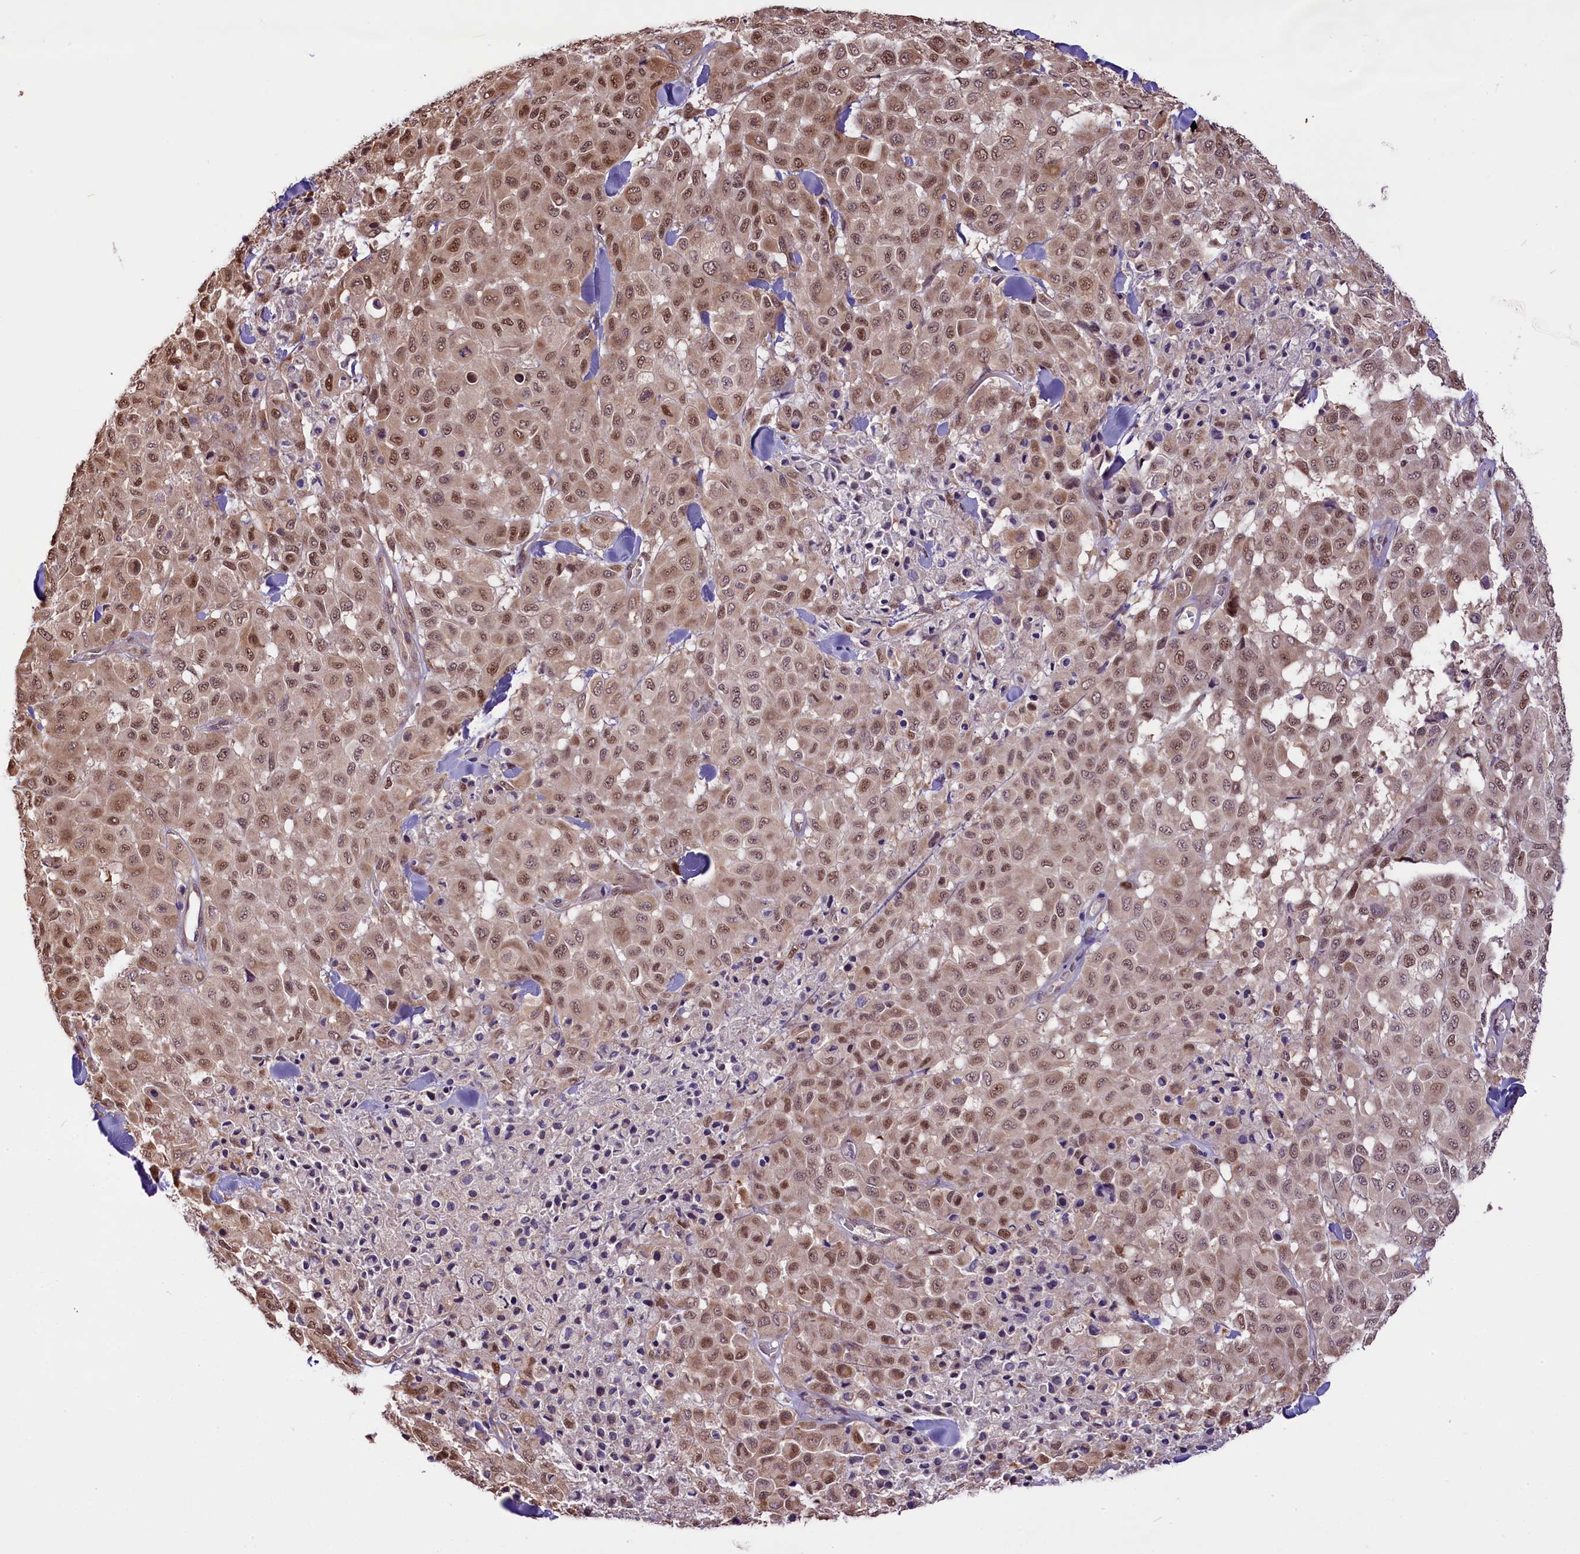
{"staining": {"intensity": "moderate", "quantity": ">75%", "location": "nuclear"}, "tissue": "melanoma", "cell_type": "Tumor cells", "image_type": "cancer", "snomed": [{"axis": "morphology", "description": "Malignant melanoma, Metastatic site"}, {"axis": "topography", "description": "Skin"}], "caption": "A medium amount of moderate nuclear staining is present in approximately >75% of tumor cells in malignant melanoma (metastatic site) tissue.", "gene": "MRPL54", "patient": {"sex": "female", "age": 81}}